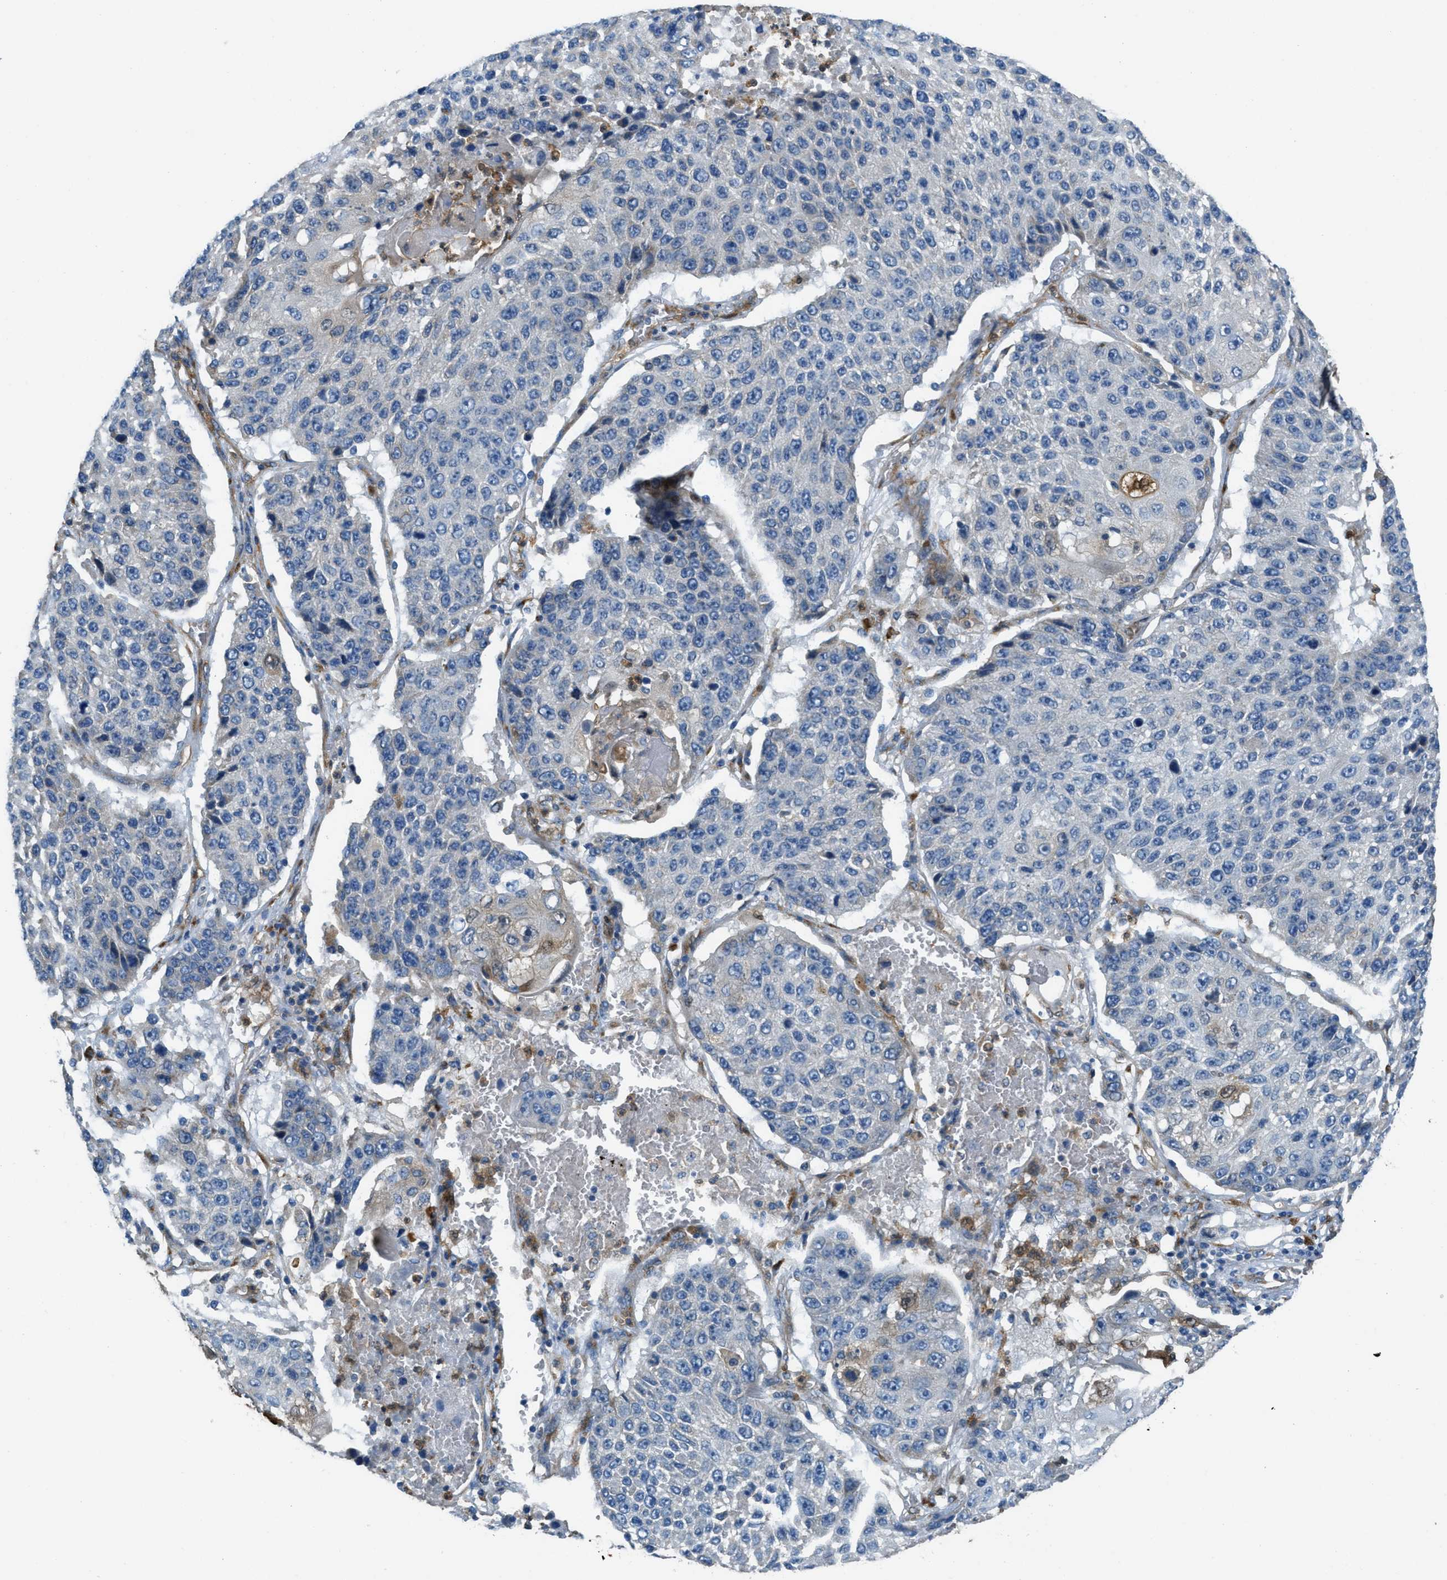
{"staining": {"intensity": "negative", "quantity": "none", "location": "none"}, "tissue": "lung cancer", "cell_type": "Tumor cells", "image_type": "cancer", "snomed": [{"axis": "morphology", "description": "Squamous cell carcinoma, NOS"}, {"axis": "topography", "description": "Lung"}], "caption": "IHC of human squamous cell carcinoma (lung) shows no expression in tumor cells.", "gene": "GIMAP8", "patient": {"sex": "male", "age": 61}}